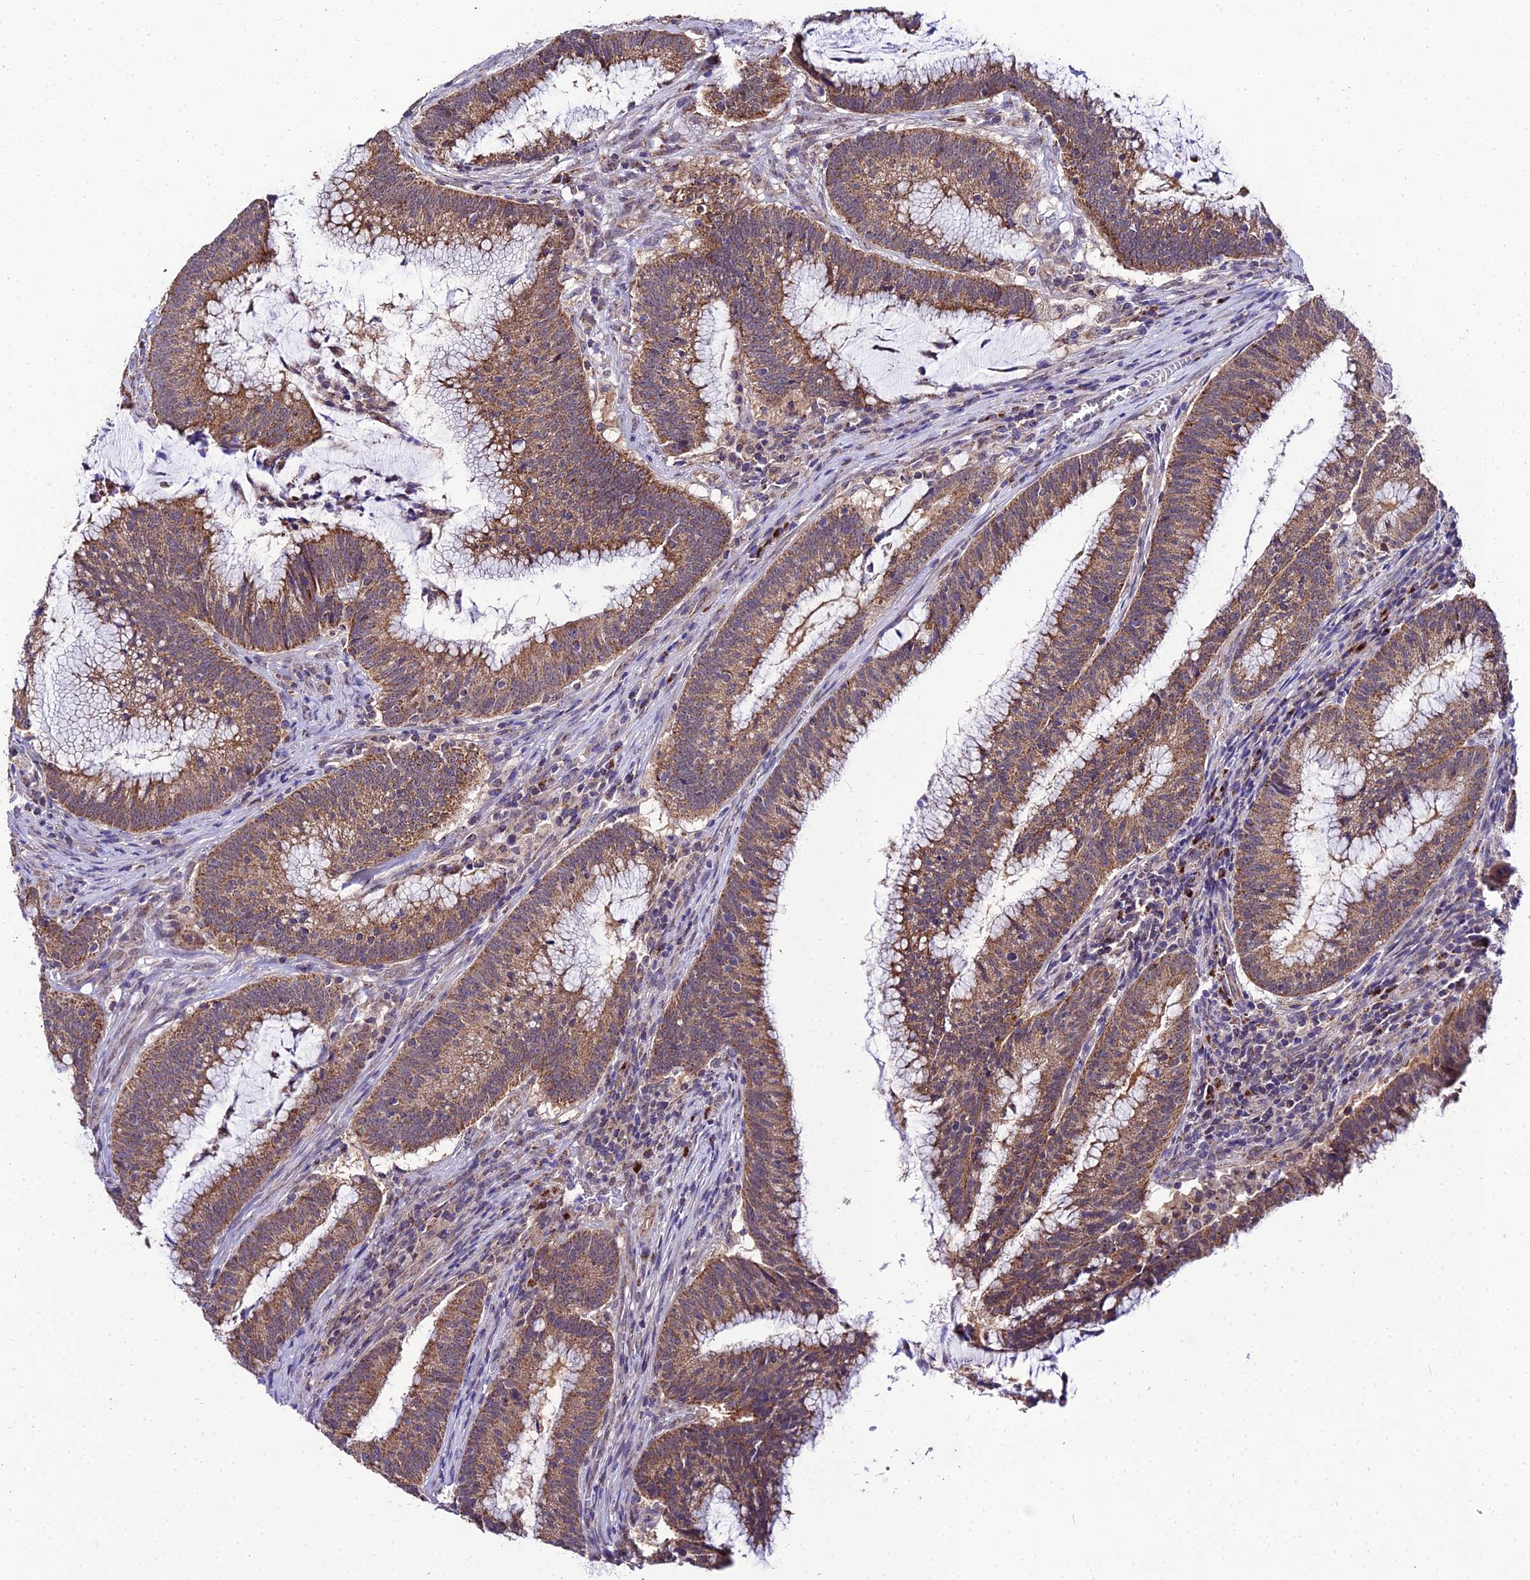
{"staining": {"intensity": "moderate", "quantity": ">75%", "location": "cytoplasmic/membranous"}, "tissue": "colorectal cancer", "cell_type": "Tumor cells", "image_type": "cancer", "snomed": [{"axis": "morphology", "description": "Adenocarcinoma, NOS"}, {"axis": "topography", "description": "Rectum"}], "caption": "Immunohistochemistry histopathology image of human adenocarcinoma (colorectal) stained for a protein (brown), which shows medium levels of moderate cytoplasmic/membranous expression in about >75% of tumor cells.", "gene": "PSMD2", "patient": {"sex": "female", "age": 77}}